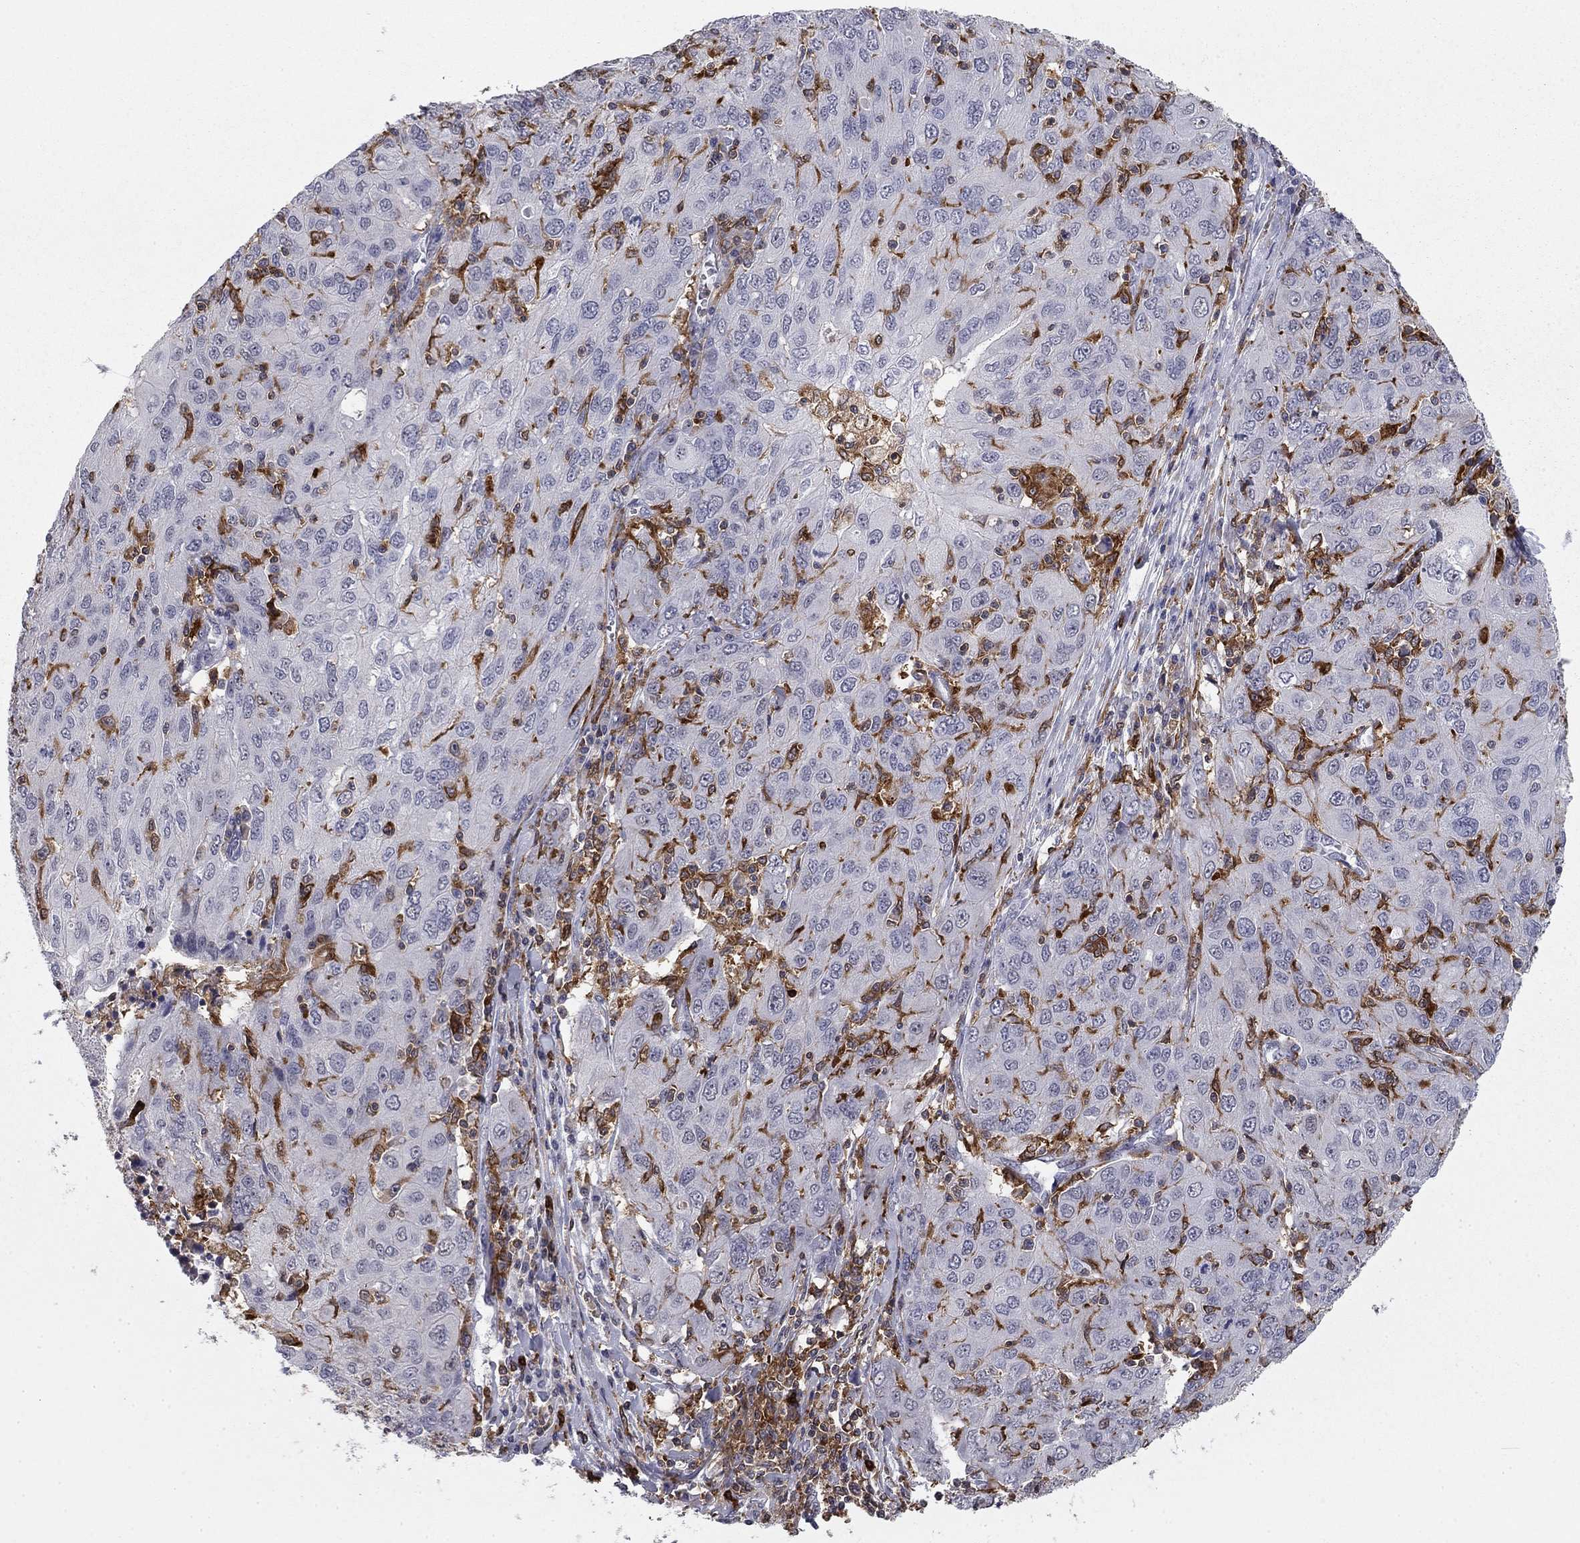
{"staining": {"intensity": "negative", "quantity": "none", "location": "none"}, "tissue": "ovarian cancer", "cell_type": "Tumor cells", "image_type": "cancer", "snomed": [{"axis": "morphology", "description": "Carcinoma, endometroid"}, {"axis": "topography", "description": "Ovary"}], "caption": "Tumor cells show no significant positivity in ovarian endometroid carcinoma.", "gene": "PLCB2", "patient": {"sex": "female", "age": 50}}